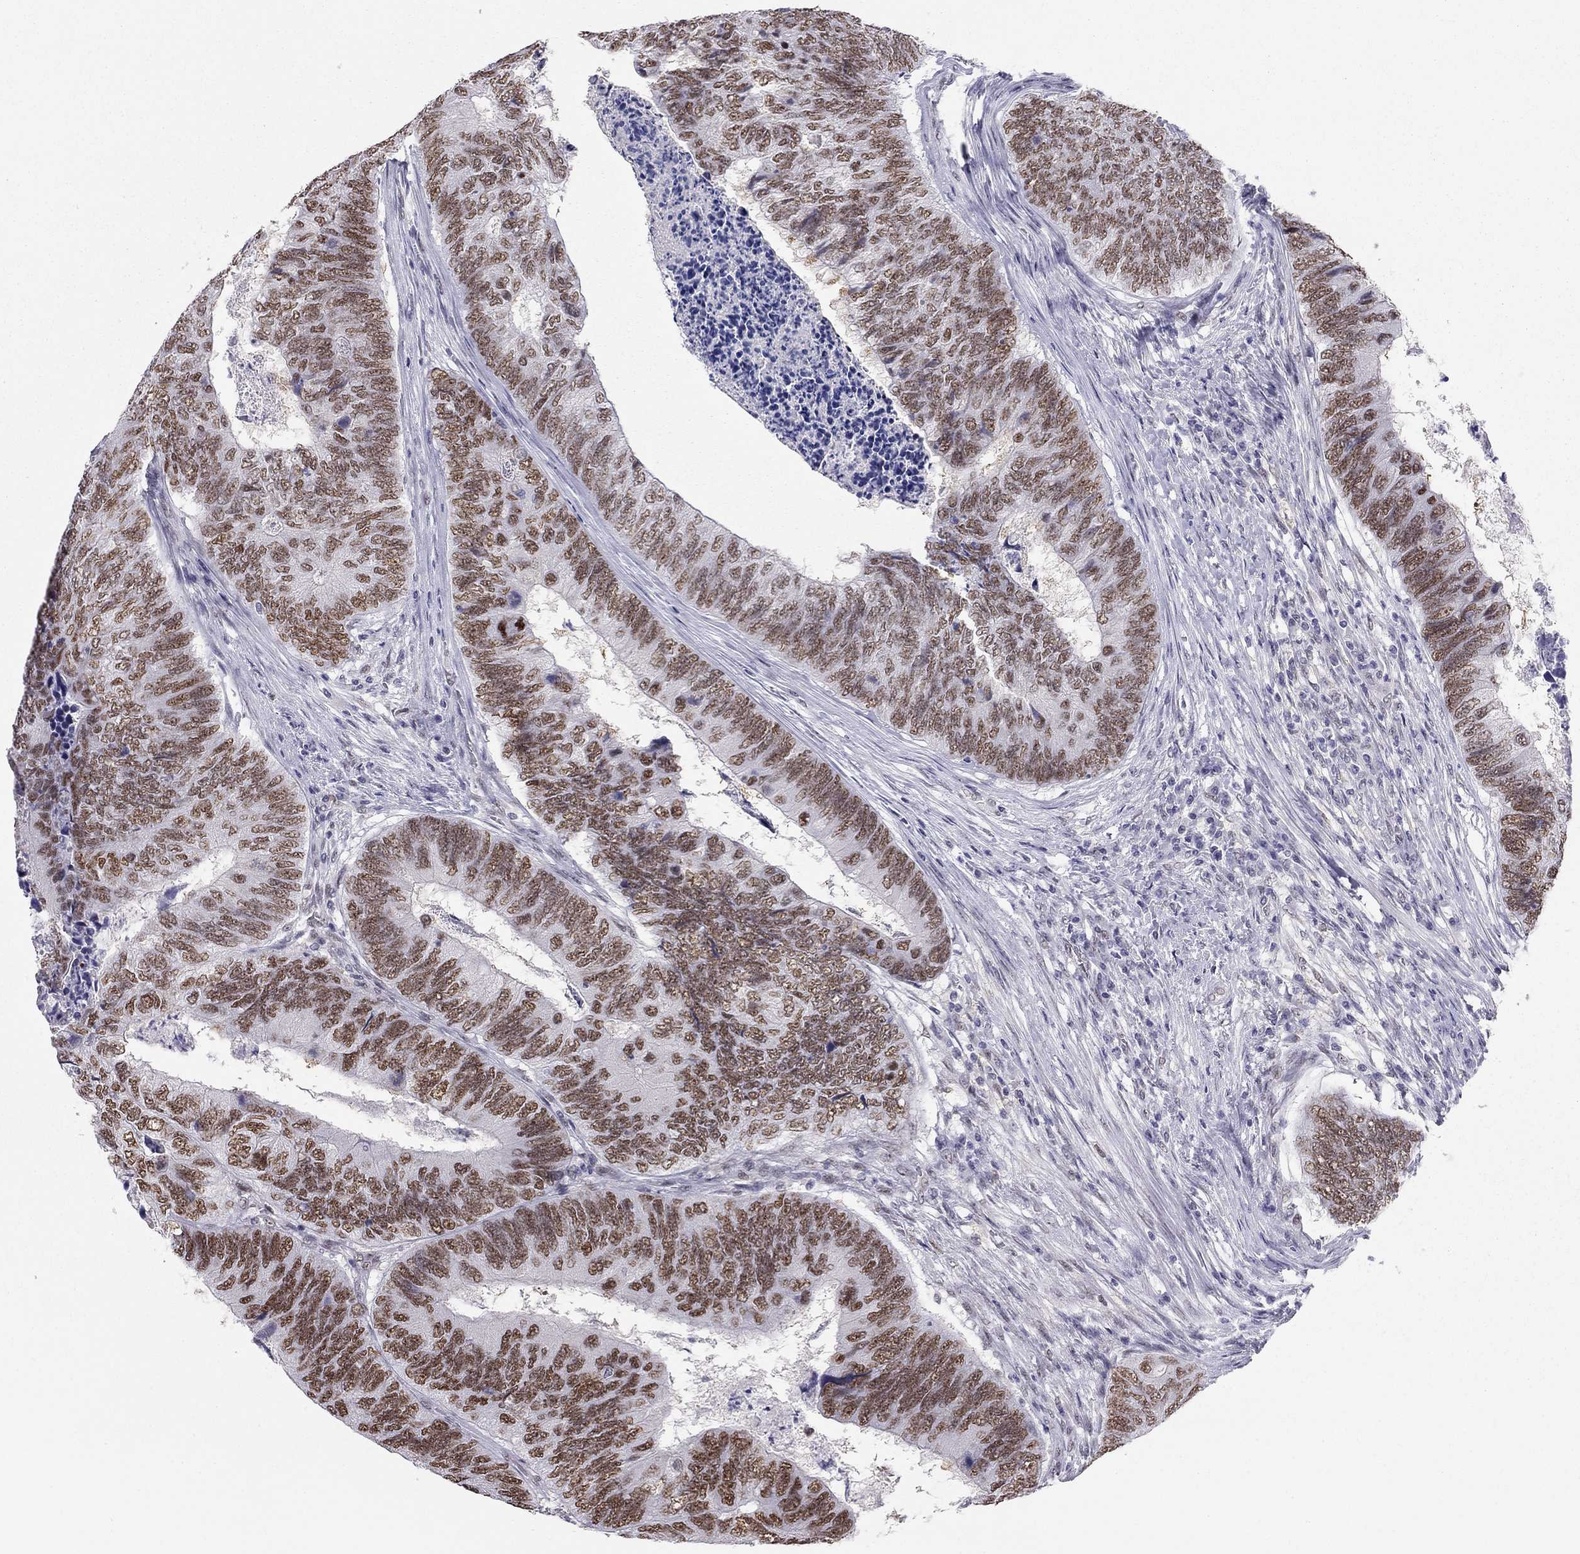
{"staining": {"intensity": "moderate", "quantity": ">75%", "location": "nuclear"}, "tissue": "colorectal cancer", "cell_type": "Tumor cells", "image_type": "cancer", "snomed": [{"axis": "morphology", "description": "Adenocarcinoma, NOS"}, {"axis": "topography", "description": "Colon"}], "caption": "The micrograph reveals staining of colorectal cancer (adenocarcinoma), revealing moderate nuclear protein positivity (brown color) within tumor cells.", "gene": "DOT1L", "patient": {"sex": "female", "age": 67}}